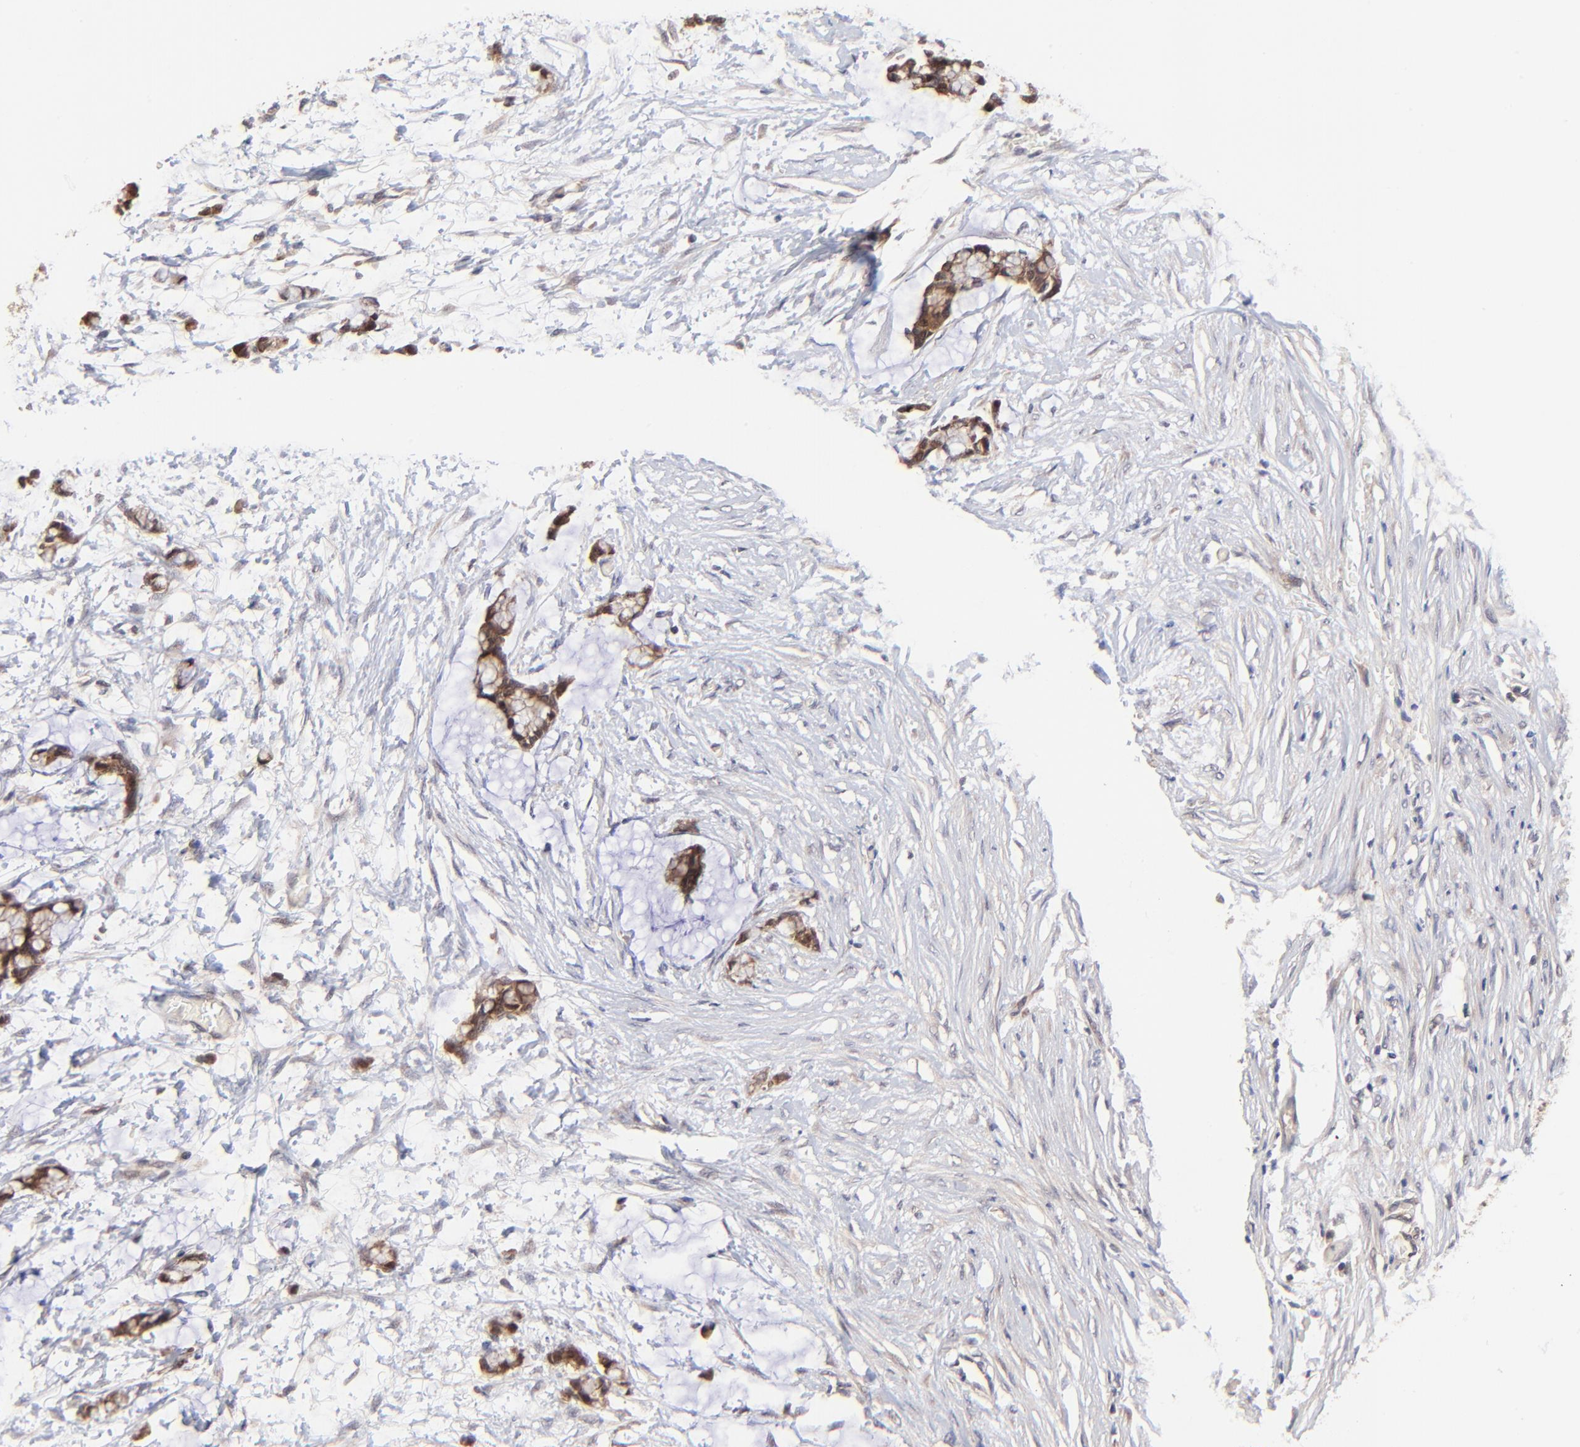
{"staining": {"intensity": "strong", "quantity": ">75%", "location": "cytoplasmic/membranous"}, "tissue": "colorectal cancer", "cell_type": "Tumor cells", "image_type": "cancer", "snomed": [{"axis": "morphology", "description": "Normal tissue, NOS"}, {"axis": "morphology", "description": "Adenocarcinoma, NOS"}, {"axis": "topography", "description": "Colon"}, {"axis": "topography", "description": "Peripheral nerve tissue"}], "caption": "Human adenocarcinoma (colorectal) stained with a brown dye demonstrates strong cytoplasmic/membranous positive staining in approximately >75% of tumor cells.", "gene": "BAIAP2L2", "patient": {"sex": "male", "age": 14}}